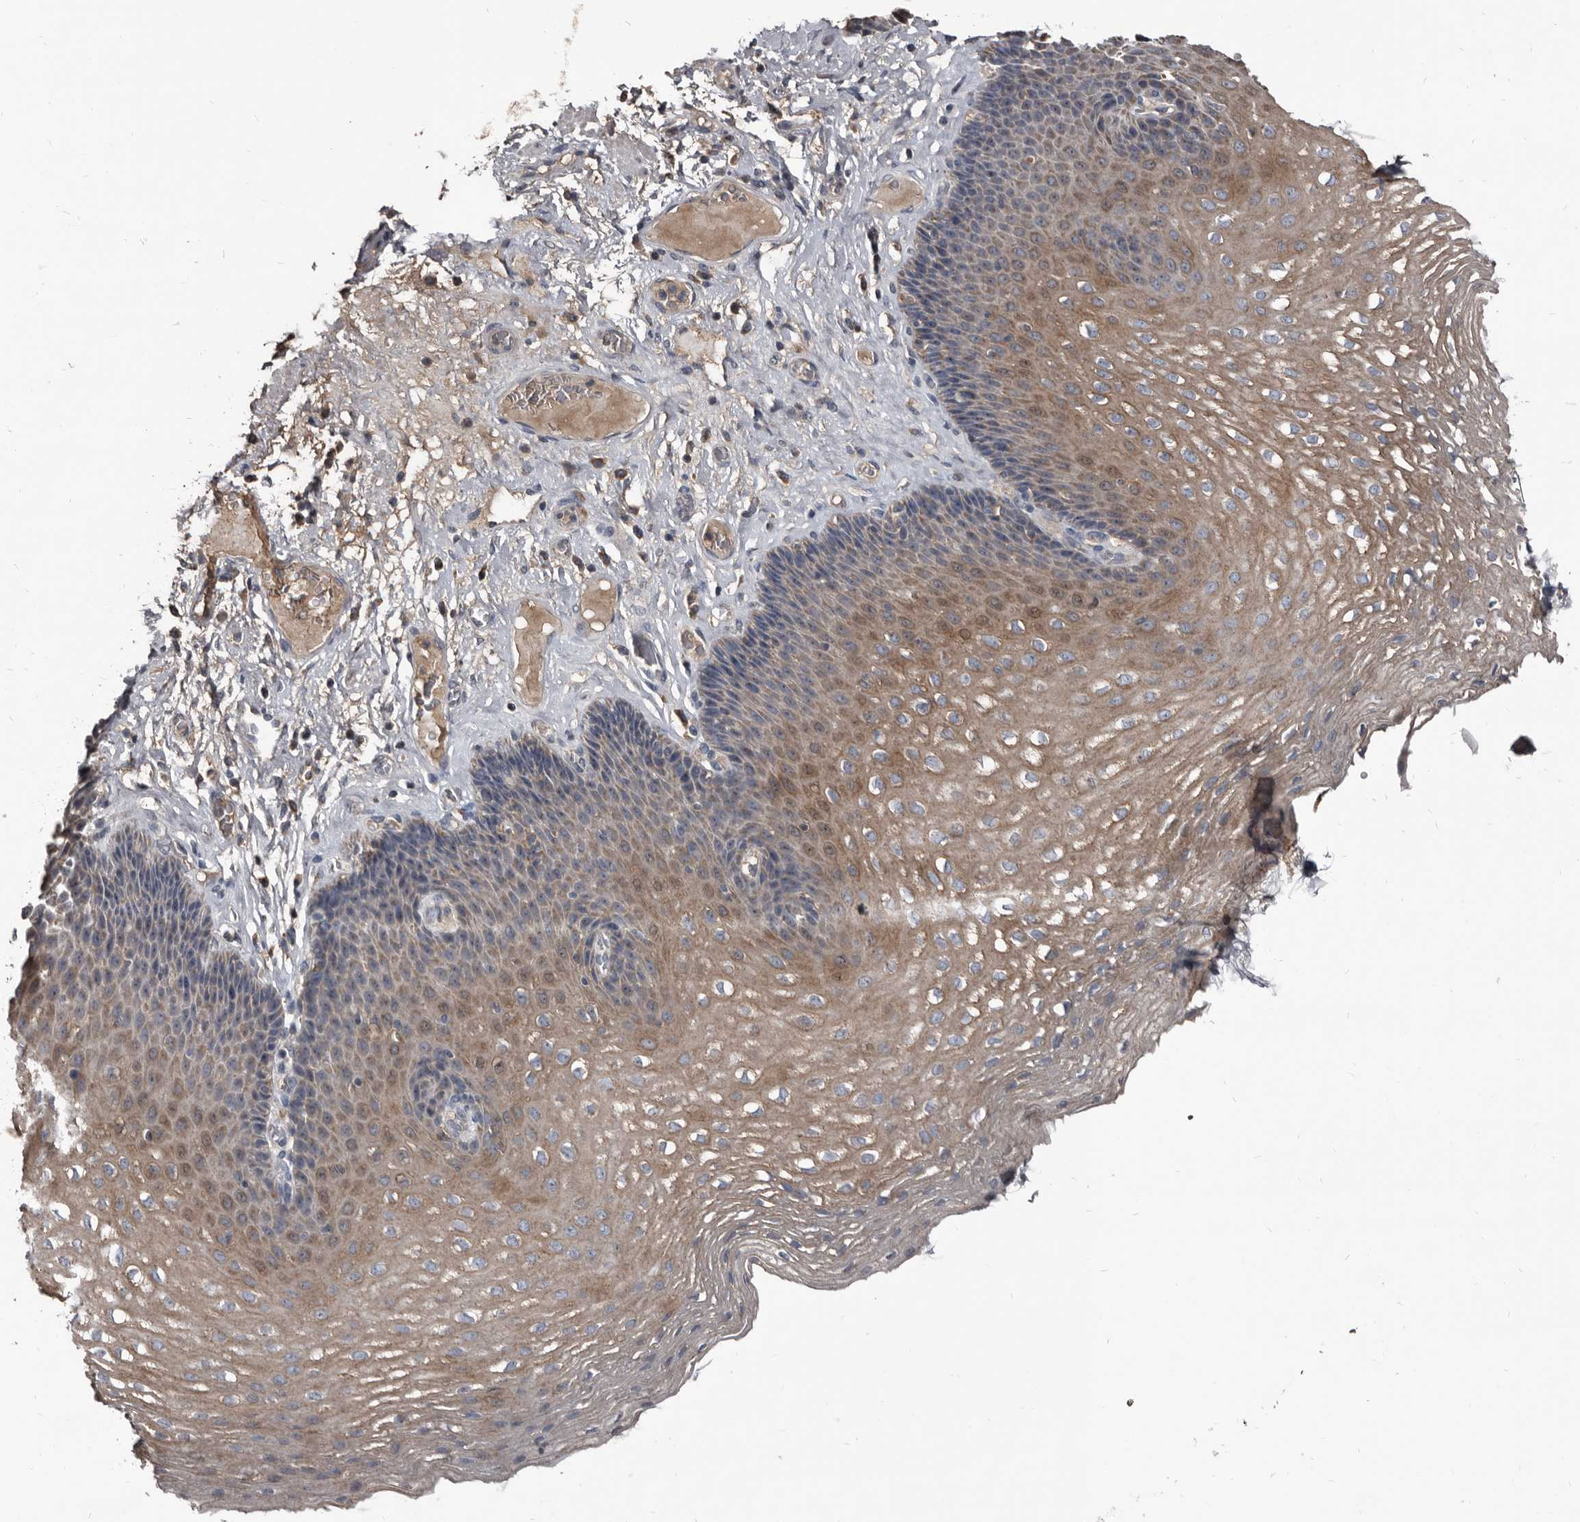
{"staining": {"intensity": "moderate", "quantity": "25%-75%", "location": "cytoplasmic/membranous"}, "tissue": "esophagus", "cell_type": "Squamous epithelial cells", "image_type": "normal", "snomed": [{"axis": "morphology", "description": "Normal tissue, NOS"}, {"axis": "topography", "description": "Esophagus"}], "caption": "Esophagus stained with immunohistochemistry exhibits moderate cytoplasmic/membranous positivity in about 25%-75% of squamous epithelial cells. (DAB (3,3'-diaminobenzidine) = brown stain, brightfield microscopy at high magnification).", "gene": "GREB1", "patient": {"sex": "female", "age": 66}}